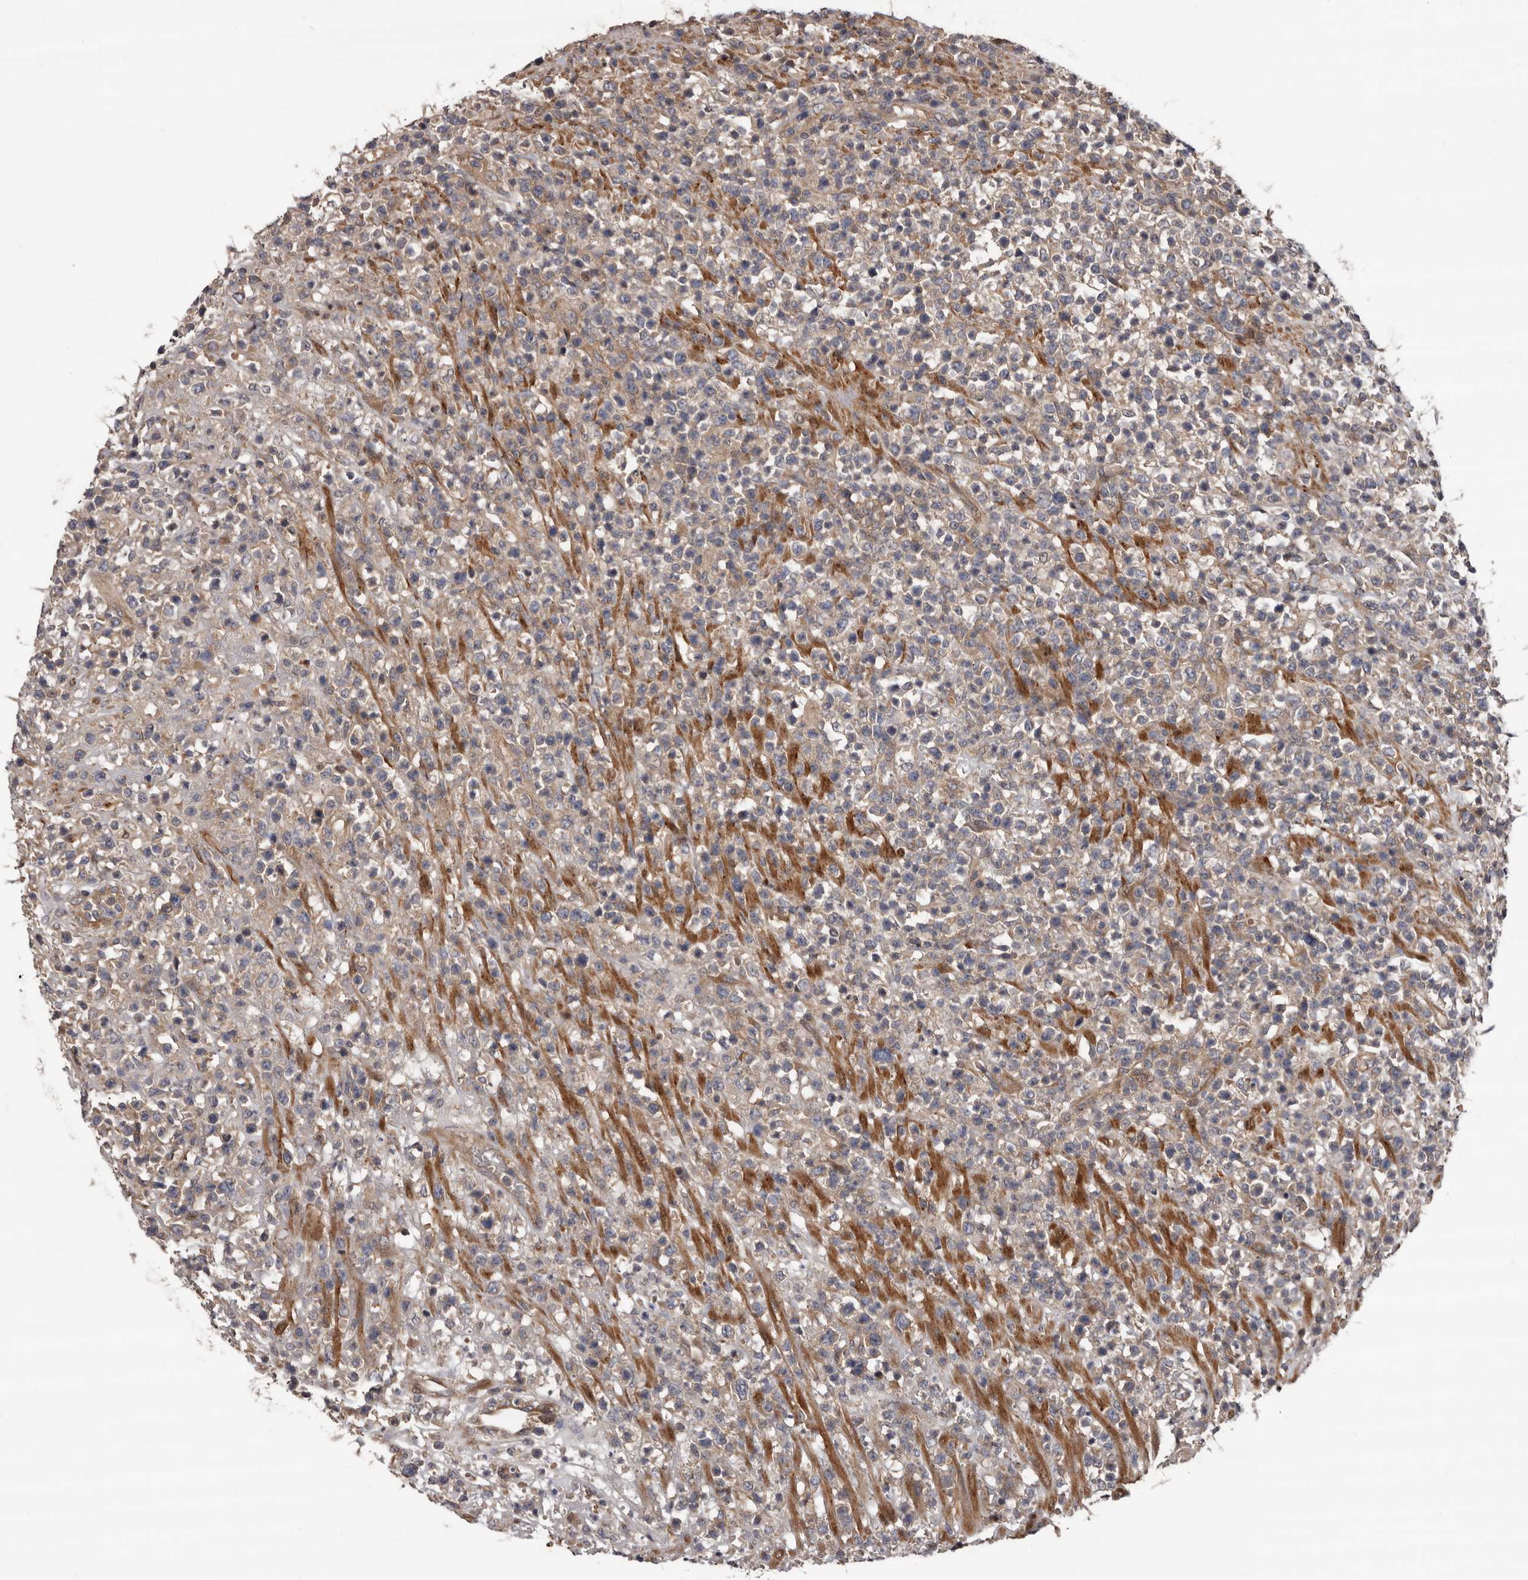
{"staining": {"intensity": "weak", "quantity": "<25%", "location": "cytoplasmic/membranous"}, "tissue": "lymphoma", "cell_type": "Tumor cells", "image_type": "cancer", "snomed": [{"axis": "morphology", "description": "Malignant lymphoma, non-Hodgkin's type, High grade"}, {"axis": "topography", "description": "Colon"}], "caption": "High magnification brightfield microscopy of malignant lymphoma, non-Hodgkin's type (high-grade) stained with DAB (brown) and counterstained with hematoxylin (blue): tumor cells show no significant staining.", "gene": "PRKD1", "patient": {"sex": "female", "age": 53}}